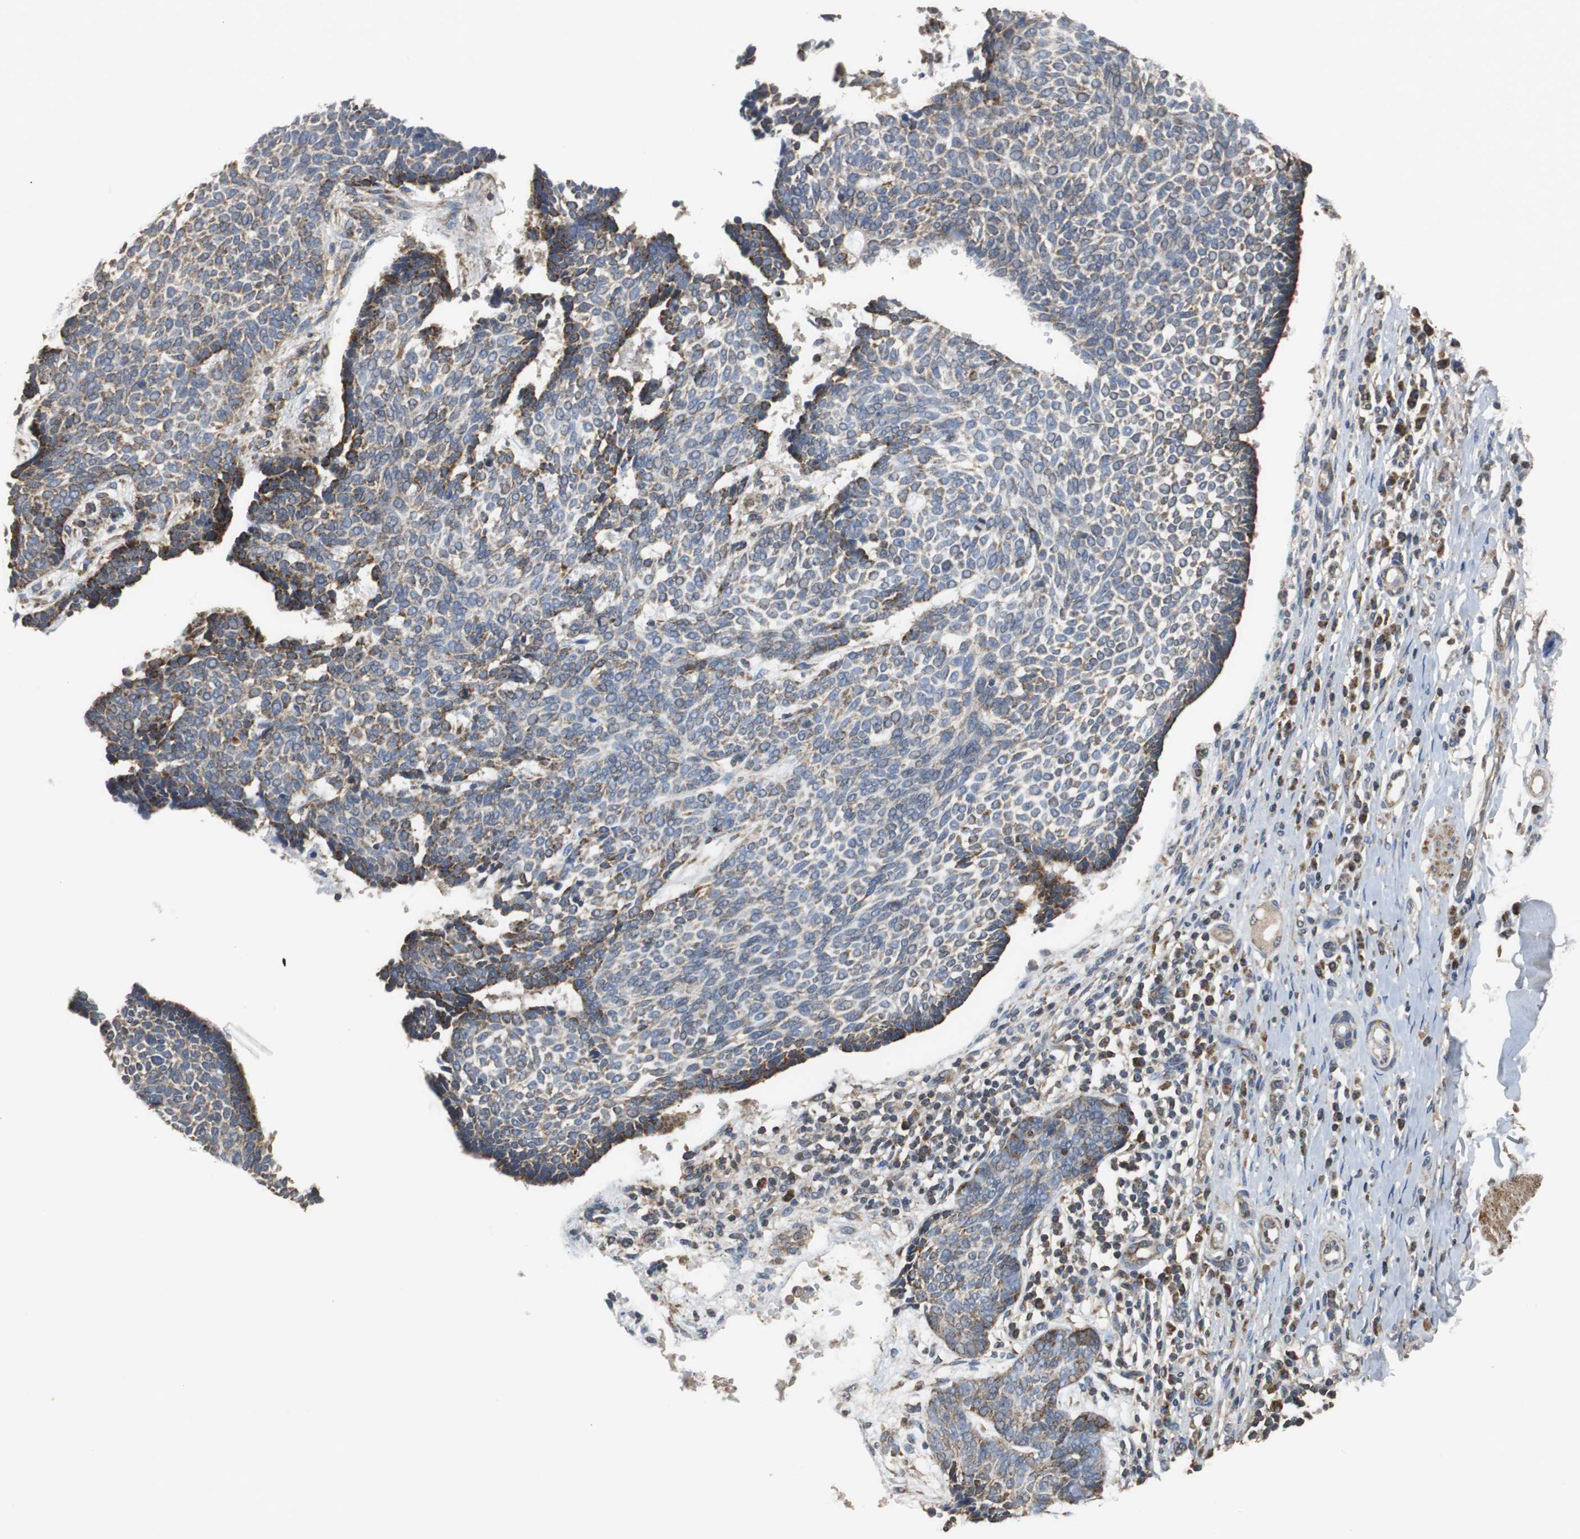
{"staining": {"intensity": "moderate", "quantity": "25%-75%", "location": "cytoplasmic/membranous"}, "tissue": "skin cancer", "cell_type": "Tumor cells", "image_type": "cancer", "snomed": [{"axis": "morphology", "description": "Normal tissue, NOS"}, {"axis": "morphology", "description": "Basal cell carcinoma"}, {"axis": "topography", "description": "Skin"}], "caption": "Immunohistochemistry (IHC) (DAB (3,3'-diaminobenzidine)) staining of skin cancer (basal cell carcinoma) shows moderate cytoplasmic/membranous protein positivity in about 25%-75% of tumor cells. Nuclei are stained in blue.", "gene": "NNT", "patient": {"sex": "male", "age": 87}}